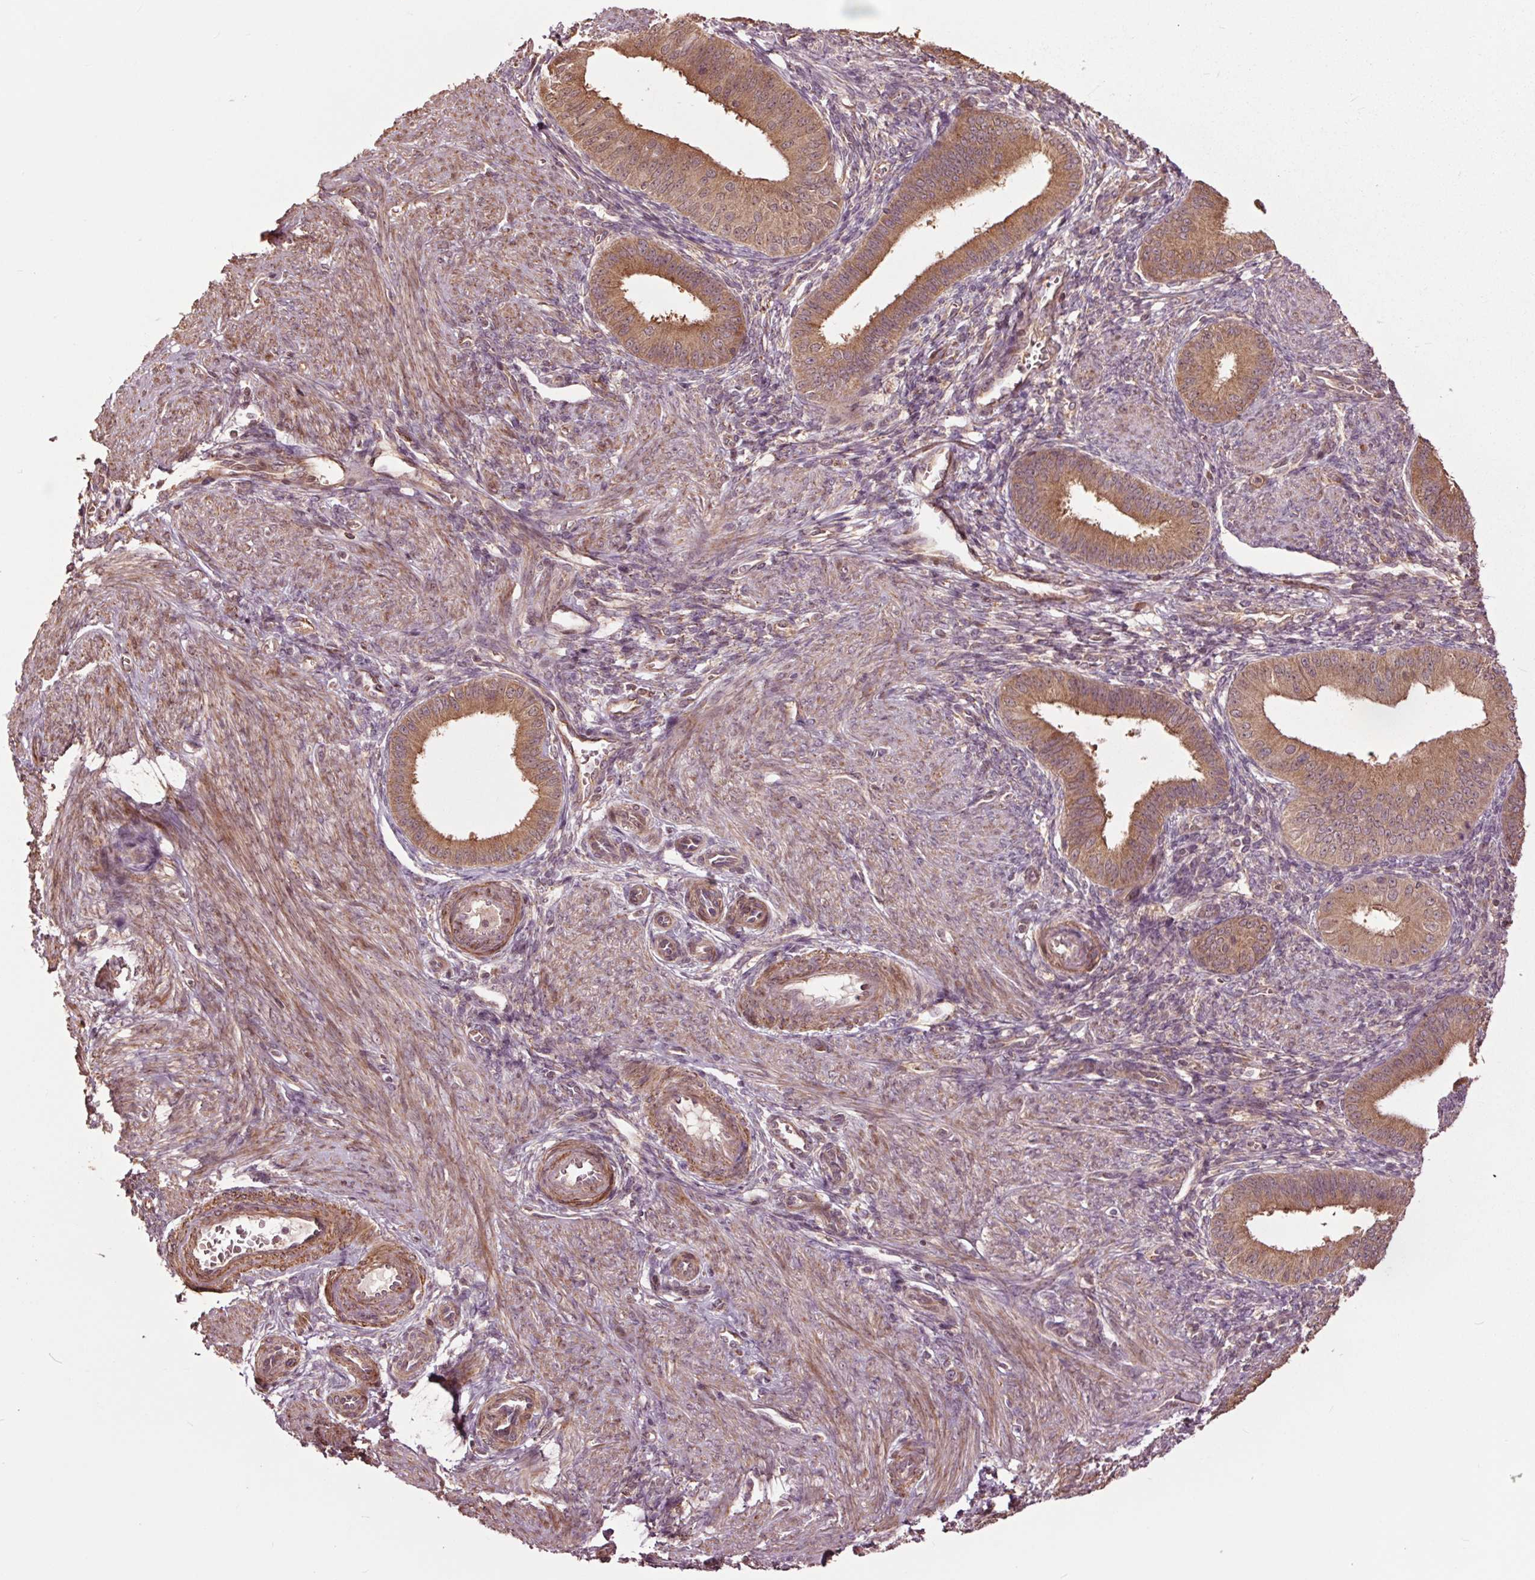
{"staining": {"intensity": "weak", "quantity": ">75%", "location": "nuclear"}, "tissue": "endometrium", "cell_type": "Cells in endometrial stroma", "image_type": "normal", "snomed": [{"axis": "morphology", "description": "Normal tissue, NOS"}, {"axis": "topography", "description": "Endometrium"}], "caption": "This is an image of immunohistochemistry staining of unremarkable endometrium, which shows weak positivity in the nuclear of cells in endometrial stroma.", "gene": "CEP95", "patient": {"sex": "female", "age": 39}}